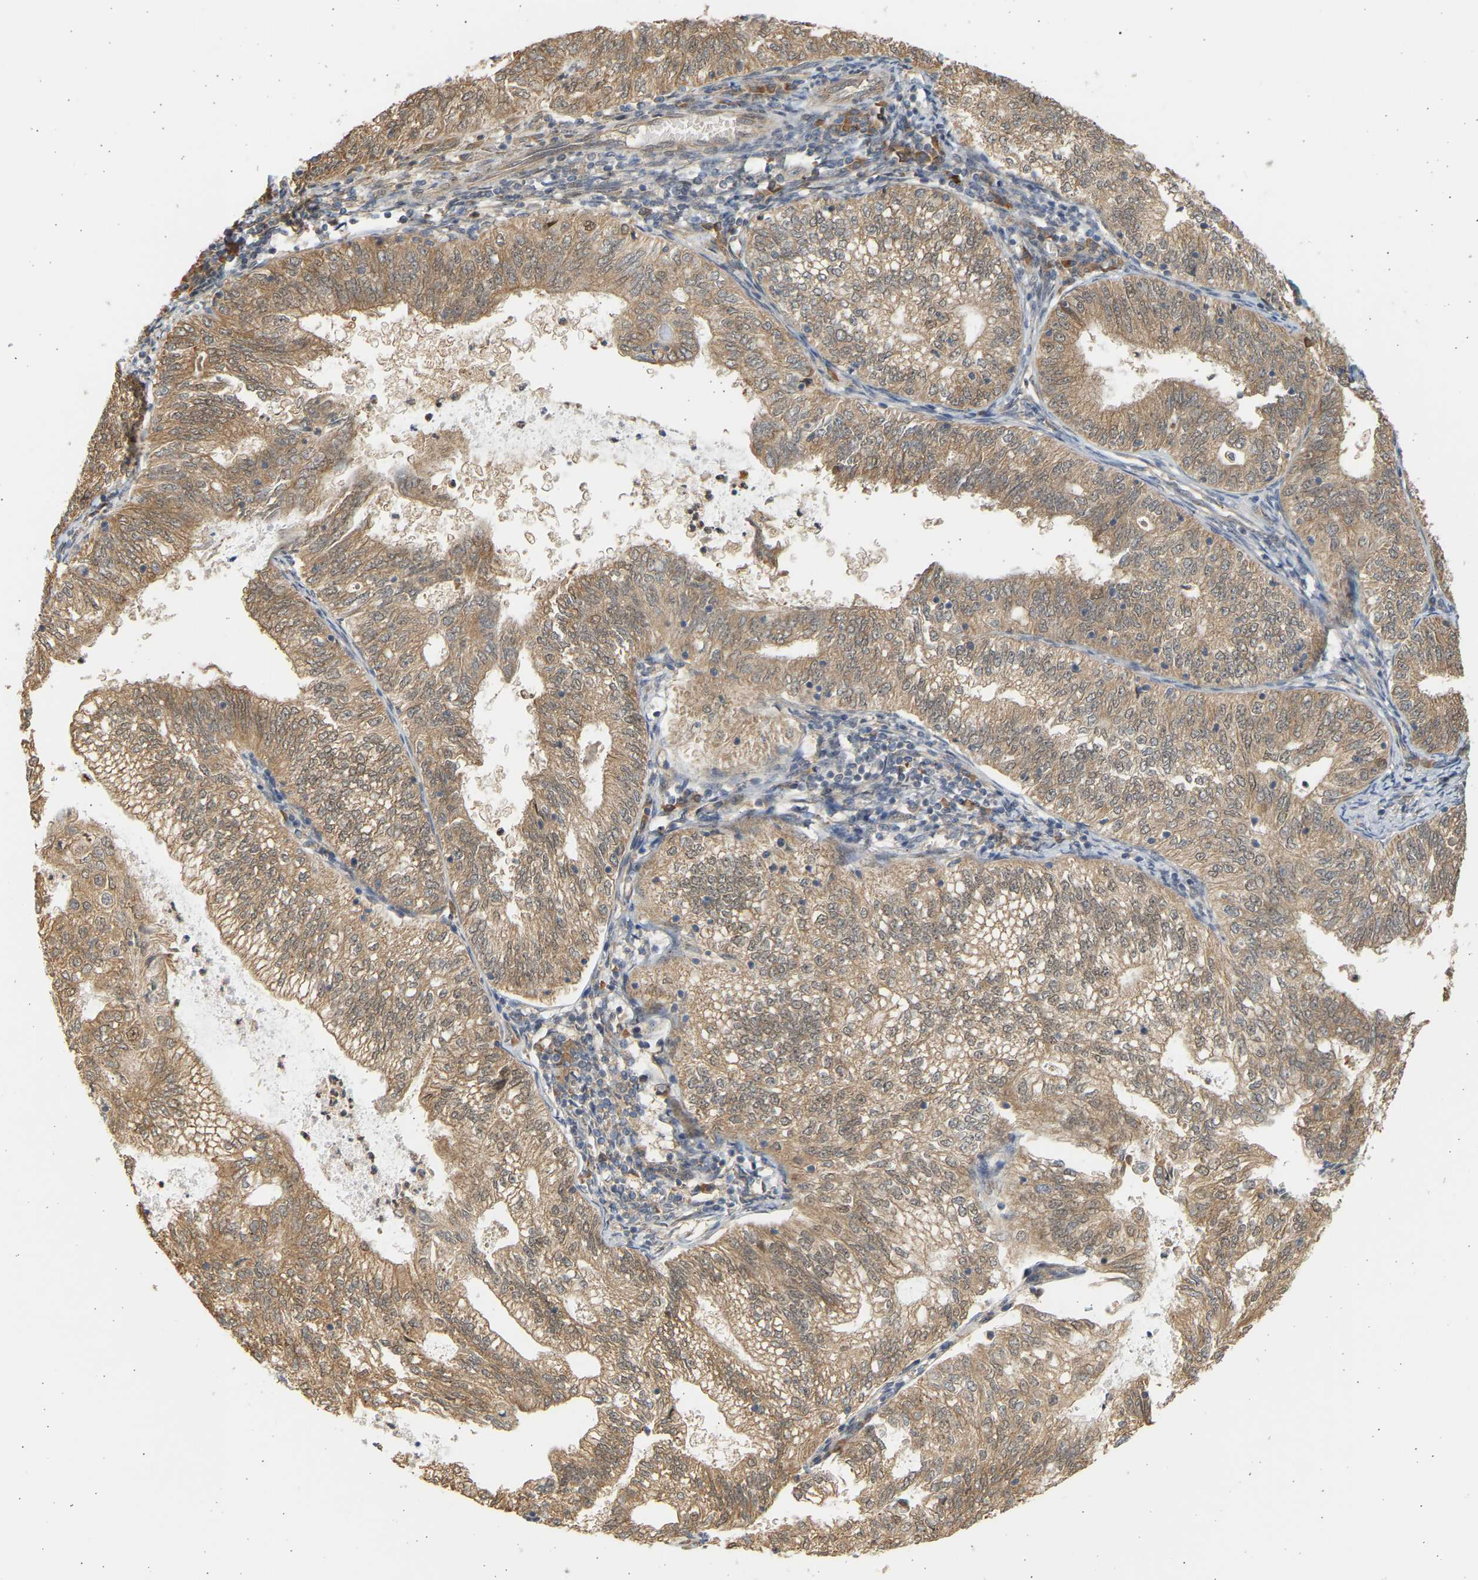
{"staining": {"intensity": "moderate", "quantity": ">75%", "location": "cytoplasmic/membranous,nuclear"}, "tissue": "endometrial cancer", "cell_type": "Tumor cells", "image_type": "cancer", "snomed": [{"axis": "morphology", "description": "Adenocarcinoma, NOS"}, {"axis": "topography", "description": "Endometrium"}], "caption": "IHC of human adenocarcinoma (endometrial) shows medium levels of moderate cytoplasmic/membranous and nuclear staining in about >75% of tumor cells. Immunohistochemistry (ihc) stains the protein of interest in brown and the nuclei are stained blue.", "gene": "B4GALT6", "patient": {"sex": "female", "age": 69}}